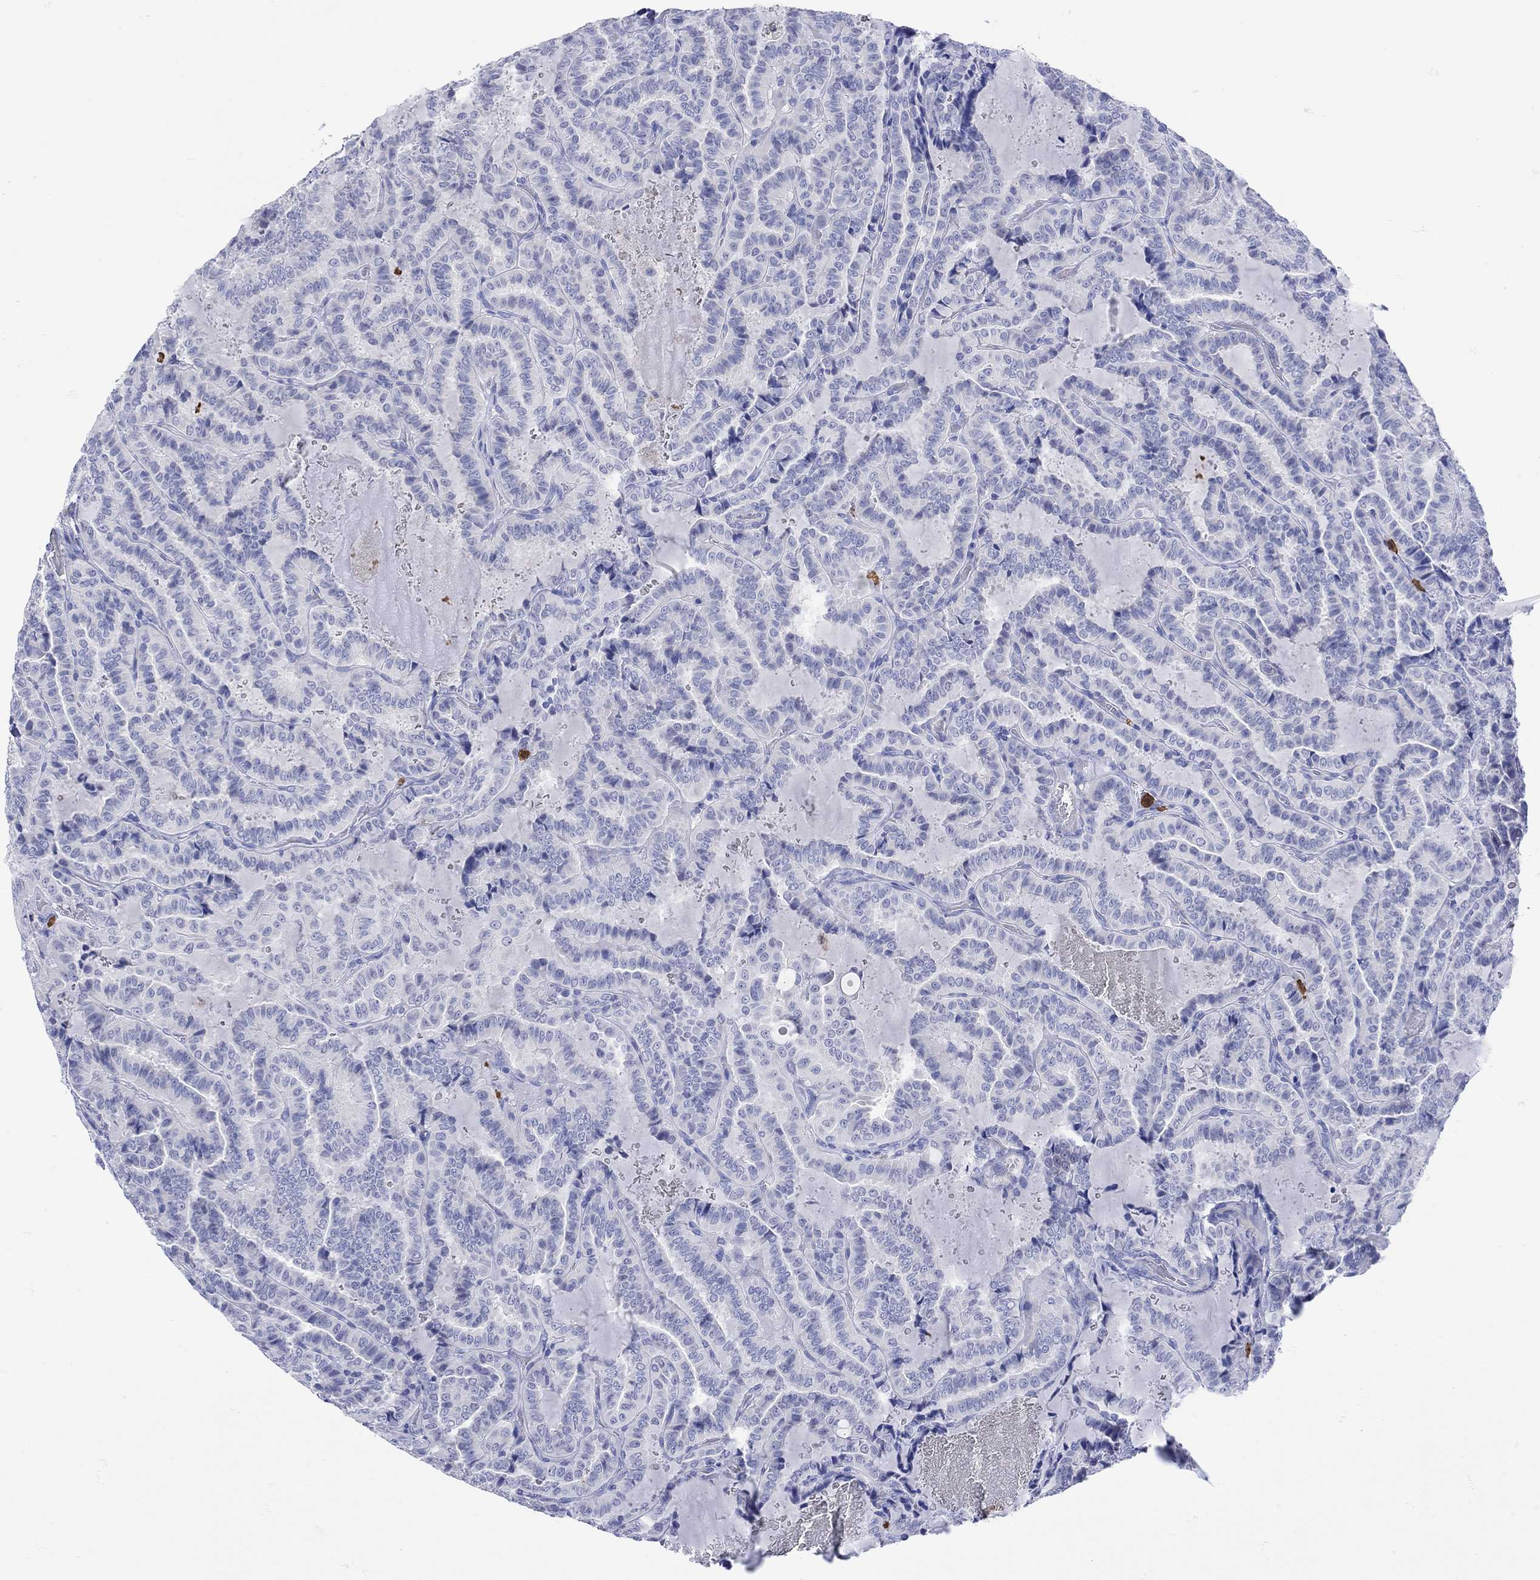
{"staining": {"intensity": "negative", "quantity": "none", "location": "none"}, "tissue": "thyroid cancer", "cell_type": "Tumor cells", "image_type": "cancer", "snomed": [{"axis": "morphology", "description": "Papillary adenocarcinoma, NOS"}, {"axis": "topography", "description": "Thyroid gland"}], "caption": "A high-resolution photomicrograph shows immunohistochemistry (IHC) staining of papillary adenocarcinoma (thyroid), which exhibits no significant positivity in tumor cells. (IHC, brightfield microscopy, high magnification).", "gene": "LINGO3", "patient": {"sex": "female", "age": 39}}